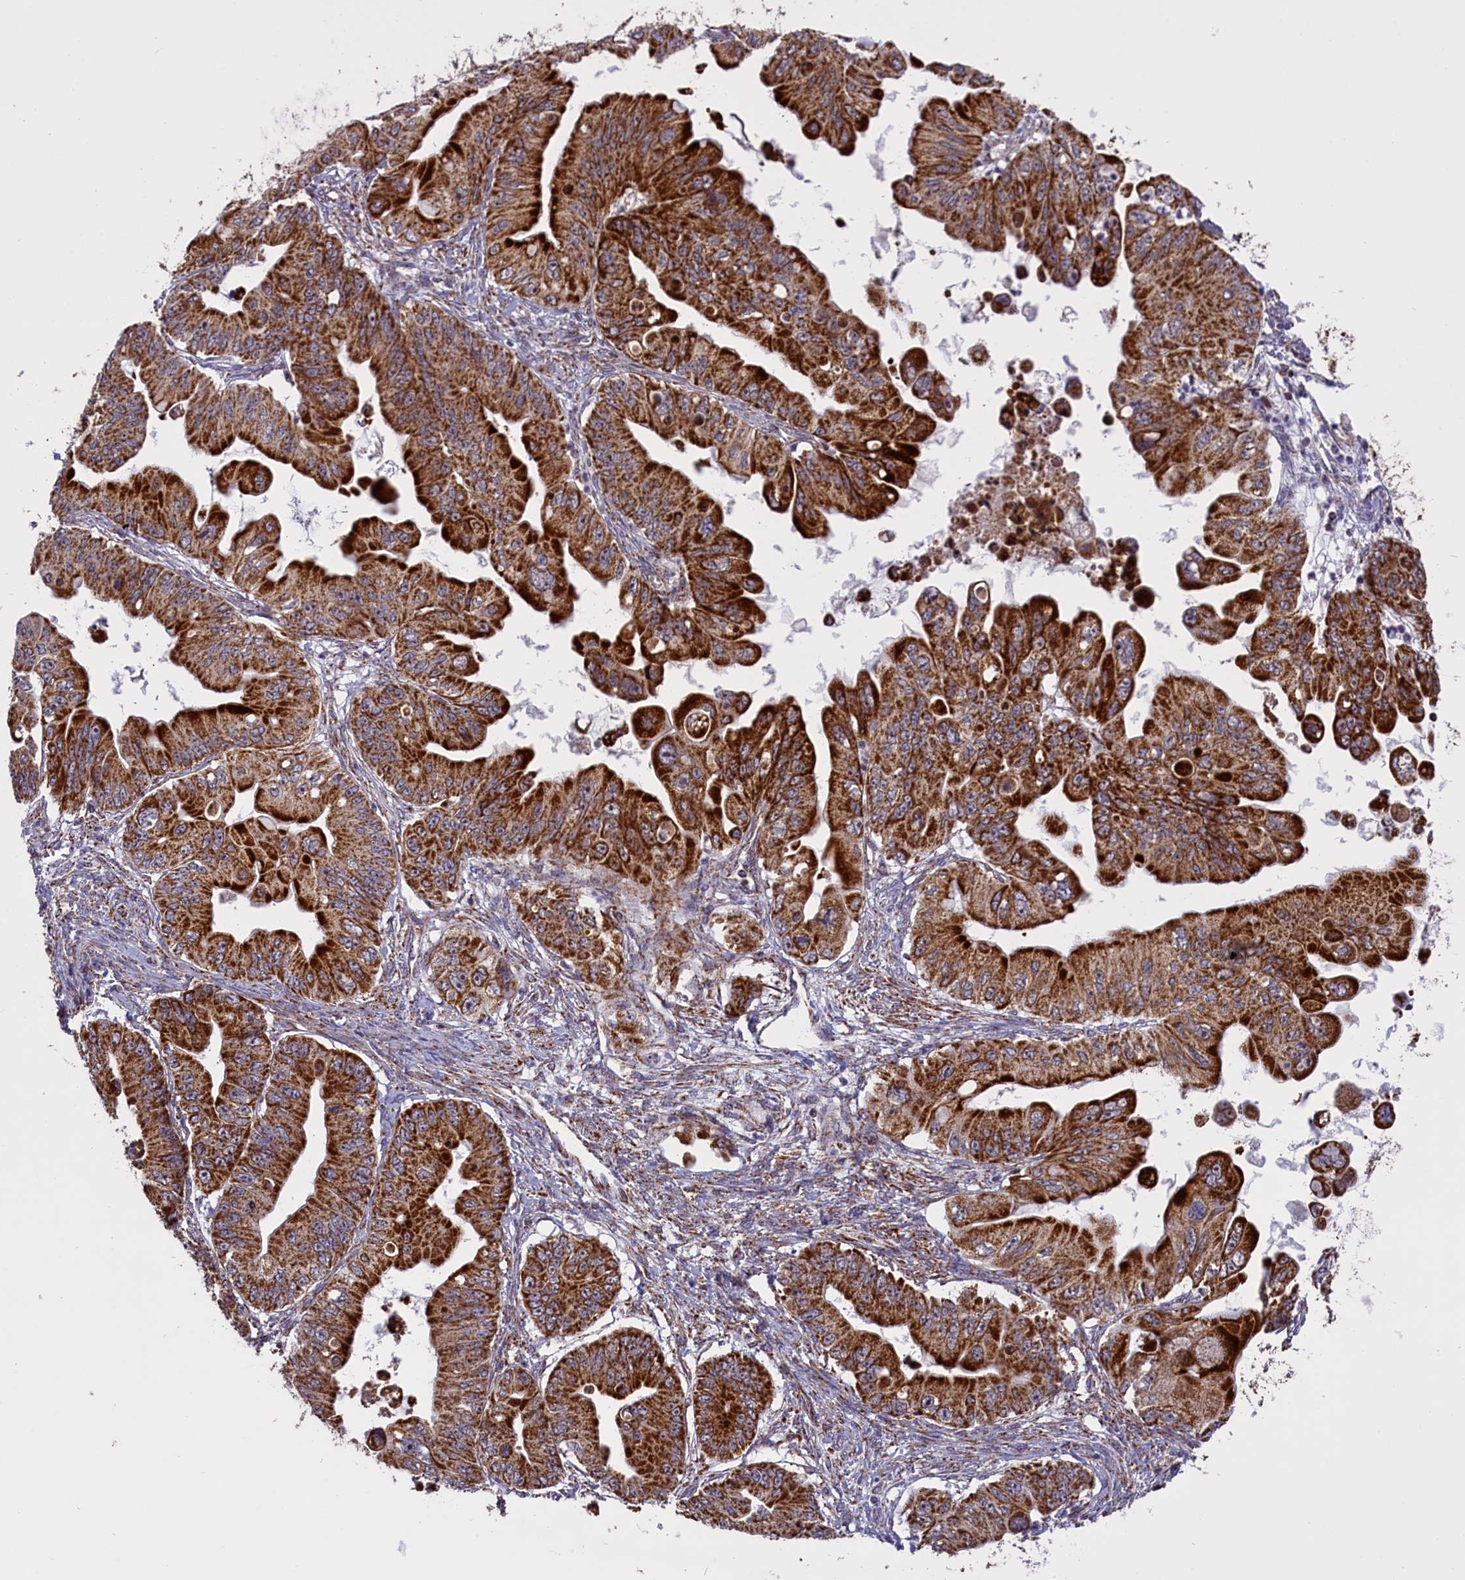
{"staining": {"intensity": "strong", "quantity": ">75%", "location": "cytoplasmic/membranous"}, "tissue": "ovarian cancer", "cell_type": "Tumor cells", "image_type": "cancer", "snomed": [{"axis": "morphology", "description": "Cystadenocarcinoma, mucinous, NOS"}, {"axis": "topography", "description": "Ovary"}], "caption": "Human ovarian cancer (mucinous cystadenocarcinoma) stained with a protein marker shows strong staining in tumor cells.", "gene": "NDUFS5", "patient": {"sex": "female", "age": 71}}